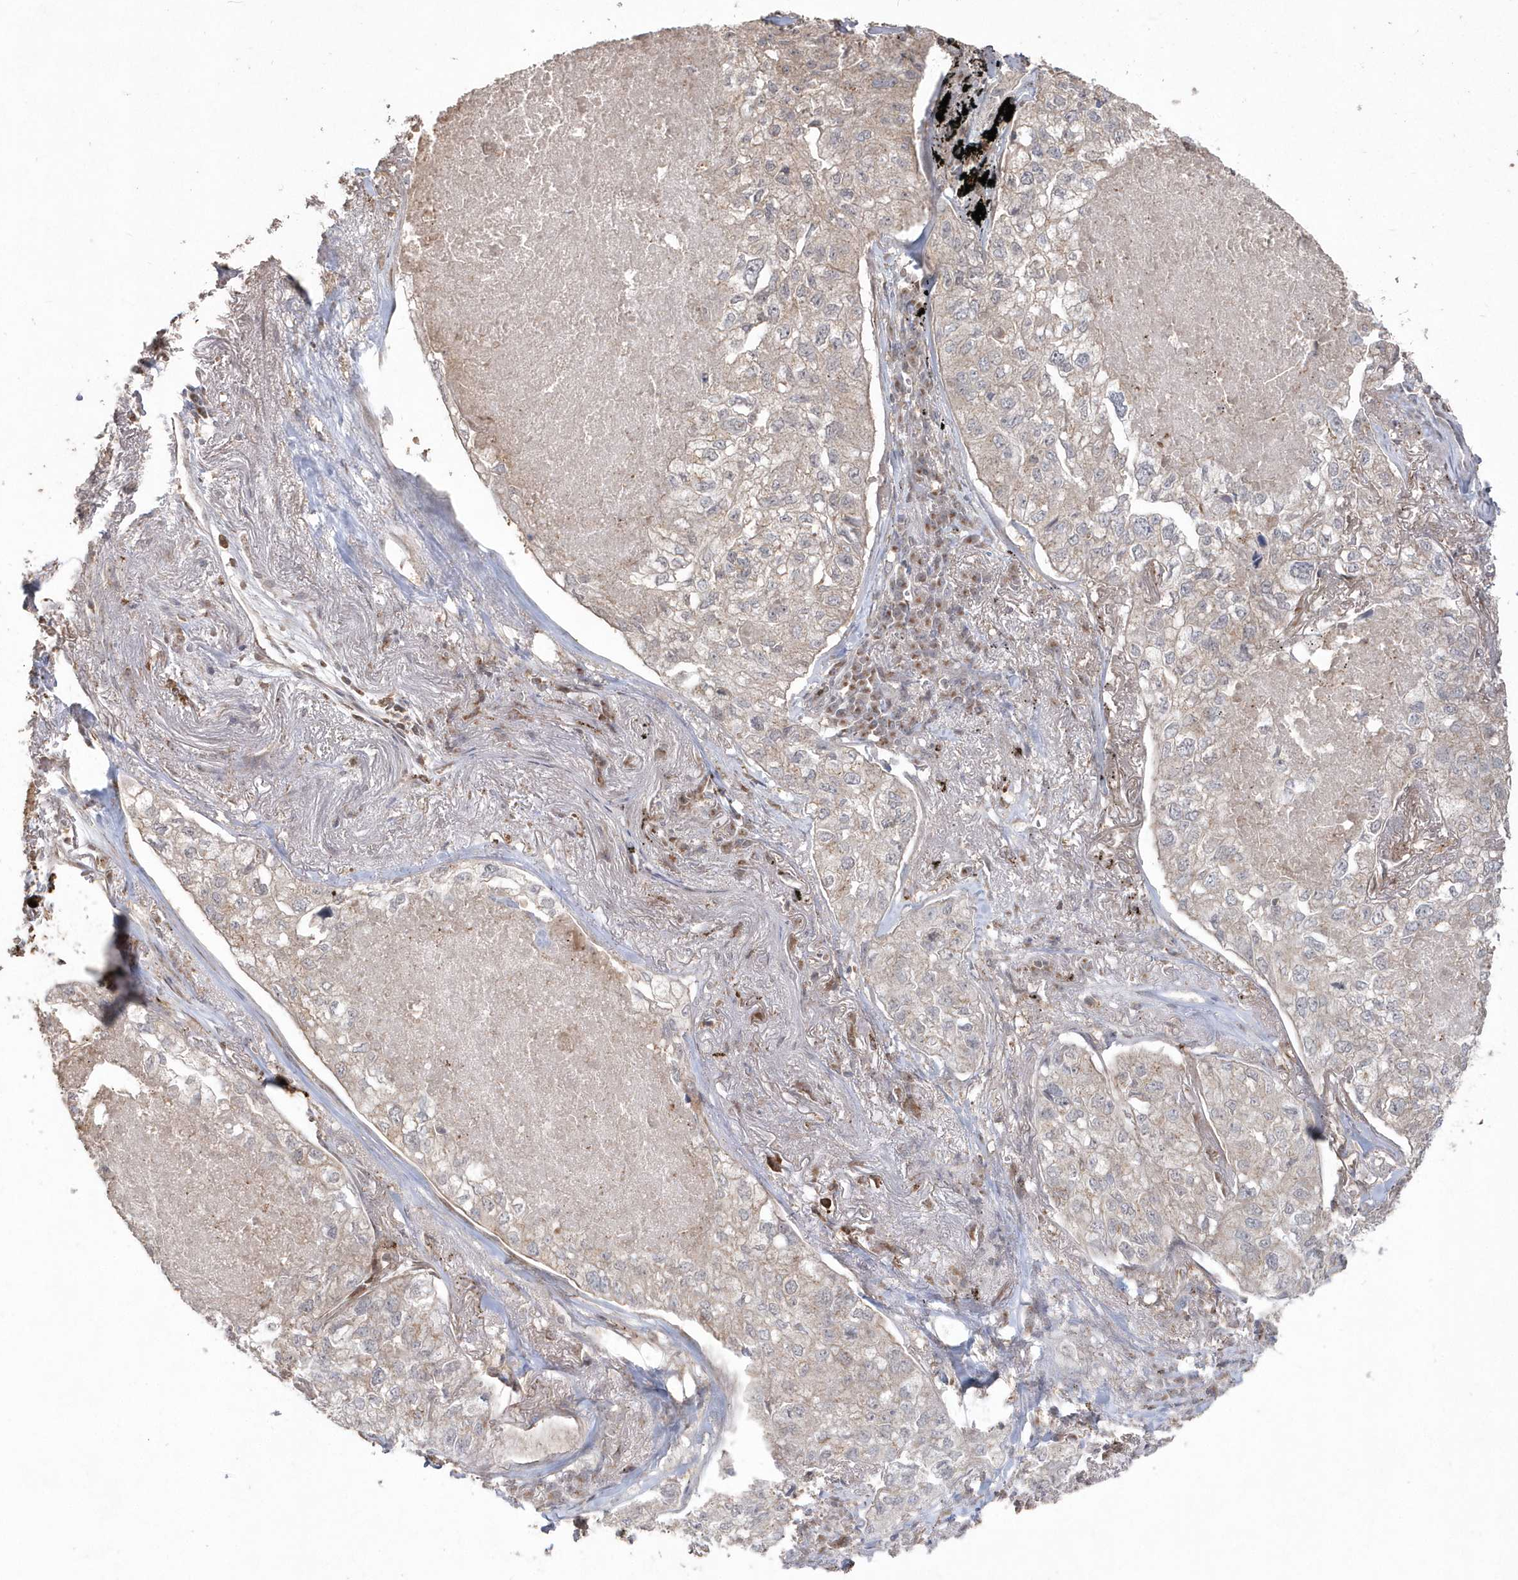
{"staining": {"intensity": "weak", "quantity": "<25%", "location": "cytoplasmic/membranous"}, "tissue": "lung cancer", "cell_type": "Tumor cells", "image_type": "cancer", "snomed": [{"axis": "morphology", "description": "Adenocarcinoma, NOS"}, {"axis": "topography", "description": "Lung"}], "caption": "The immunohistochemistry image has no significant expression in tumor cells of lung cancer tissue.", "gene": "GEMIN6", "patient": {"sex": "male", "age": 65}}